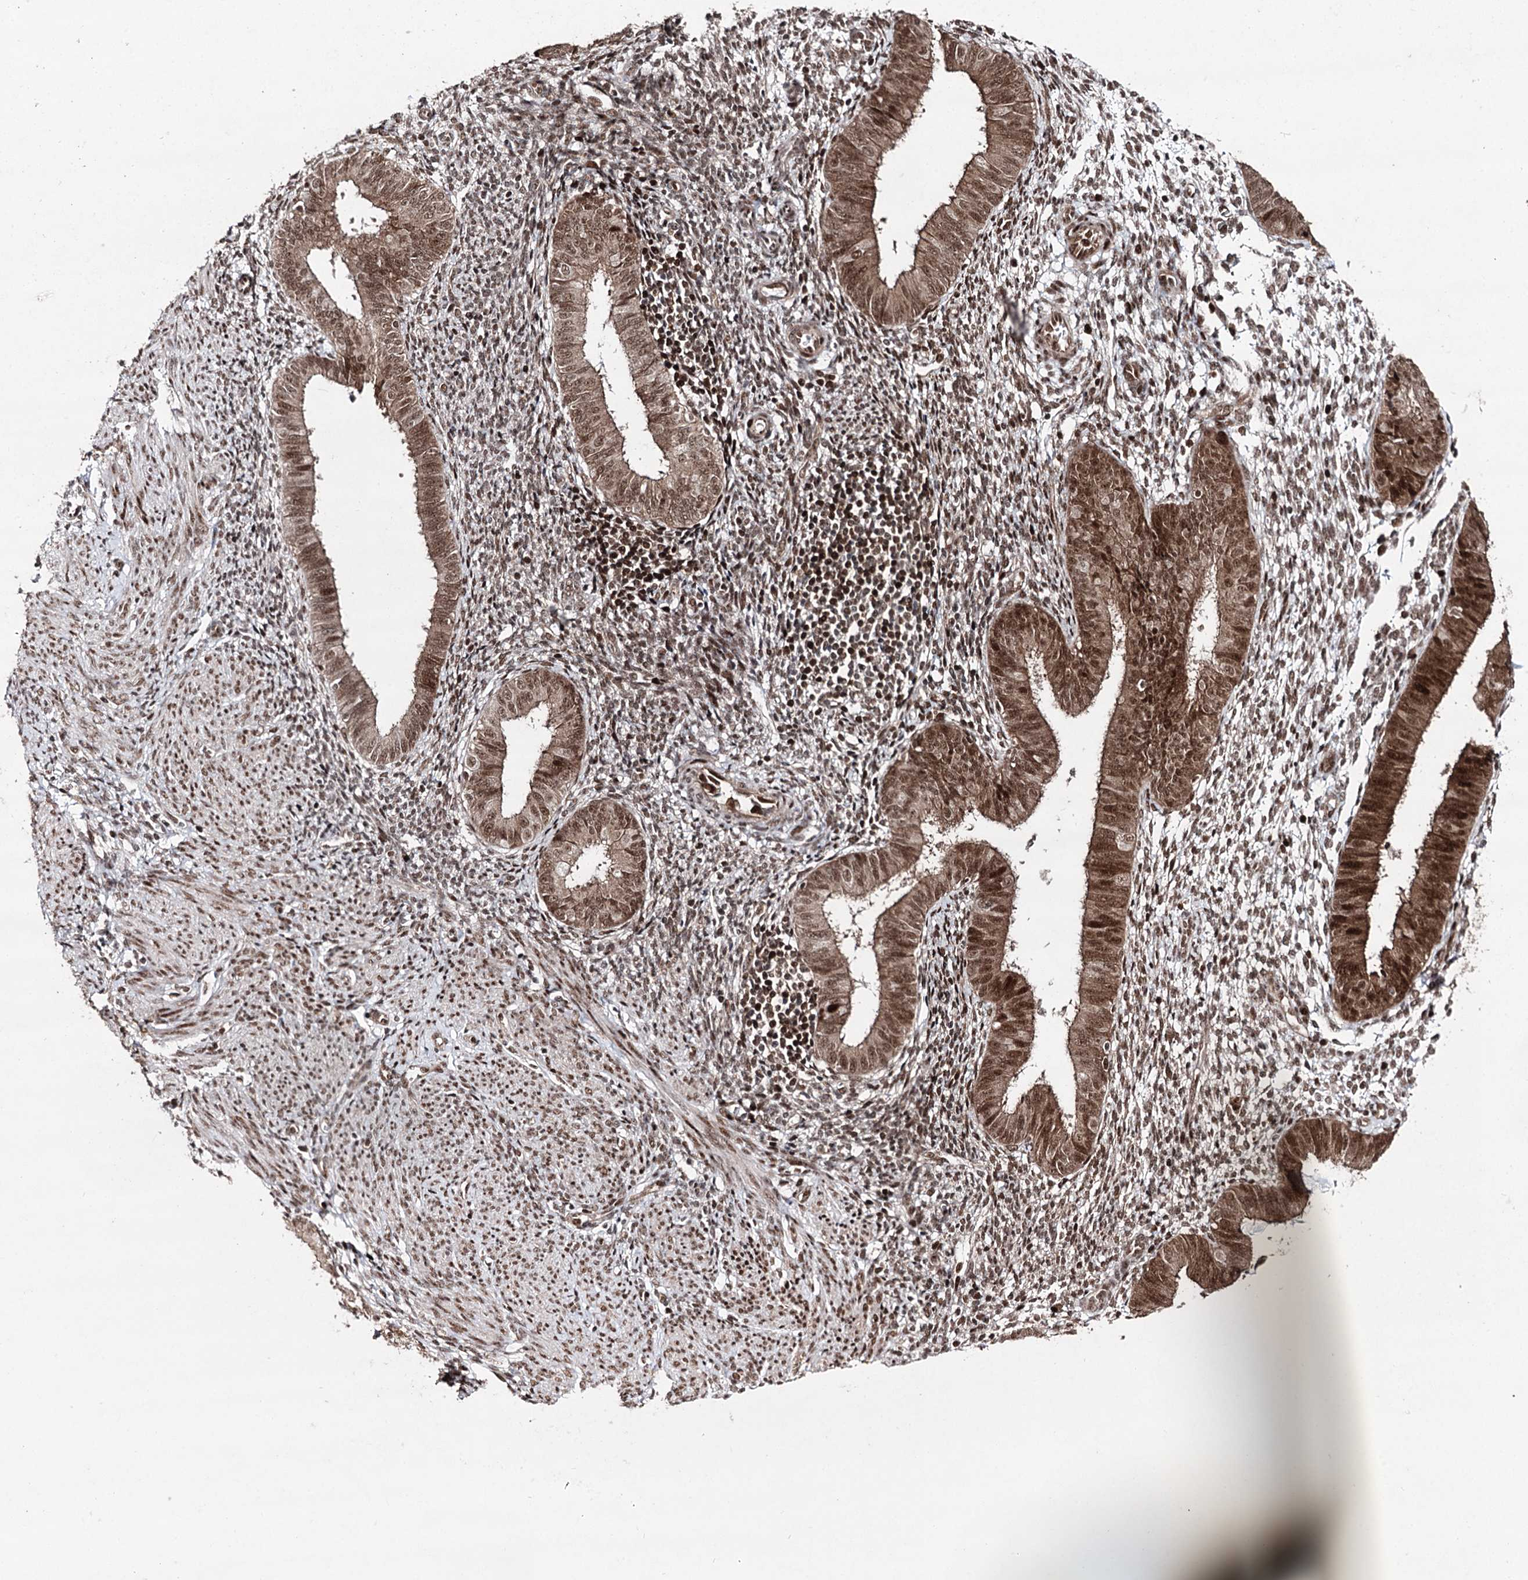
{"staining": {"intensity": "moderate", "quantity": ">75%", "location": "nuclear"}, "tissue": "endometrium", "cell_type": "Cells in endometrial stroma", "image_type": "normal", "snomed": [{"axis": "morphology", "description": "Normal tissue, NOS"}, {"axis": "topography", "description": "Uterus"}, {"axis": "topography", "description": "Endometrium"}], "caption": "This is an image of IHC staining of unremarkable endometrium, which shows moderate staining in the nuclear of cells in endometrial stroma.", "gene": "PDCD4", "patient": {"sex": "female", "age": 48}}